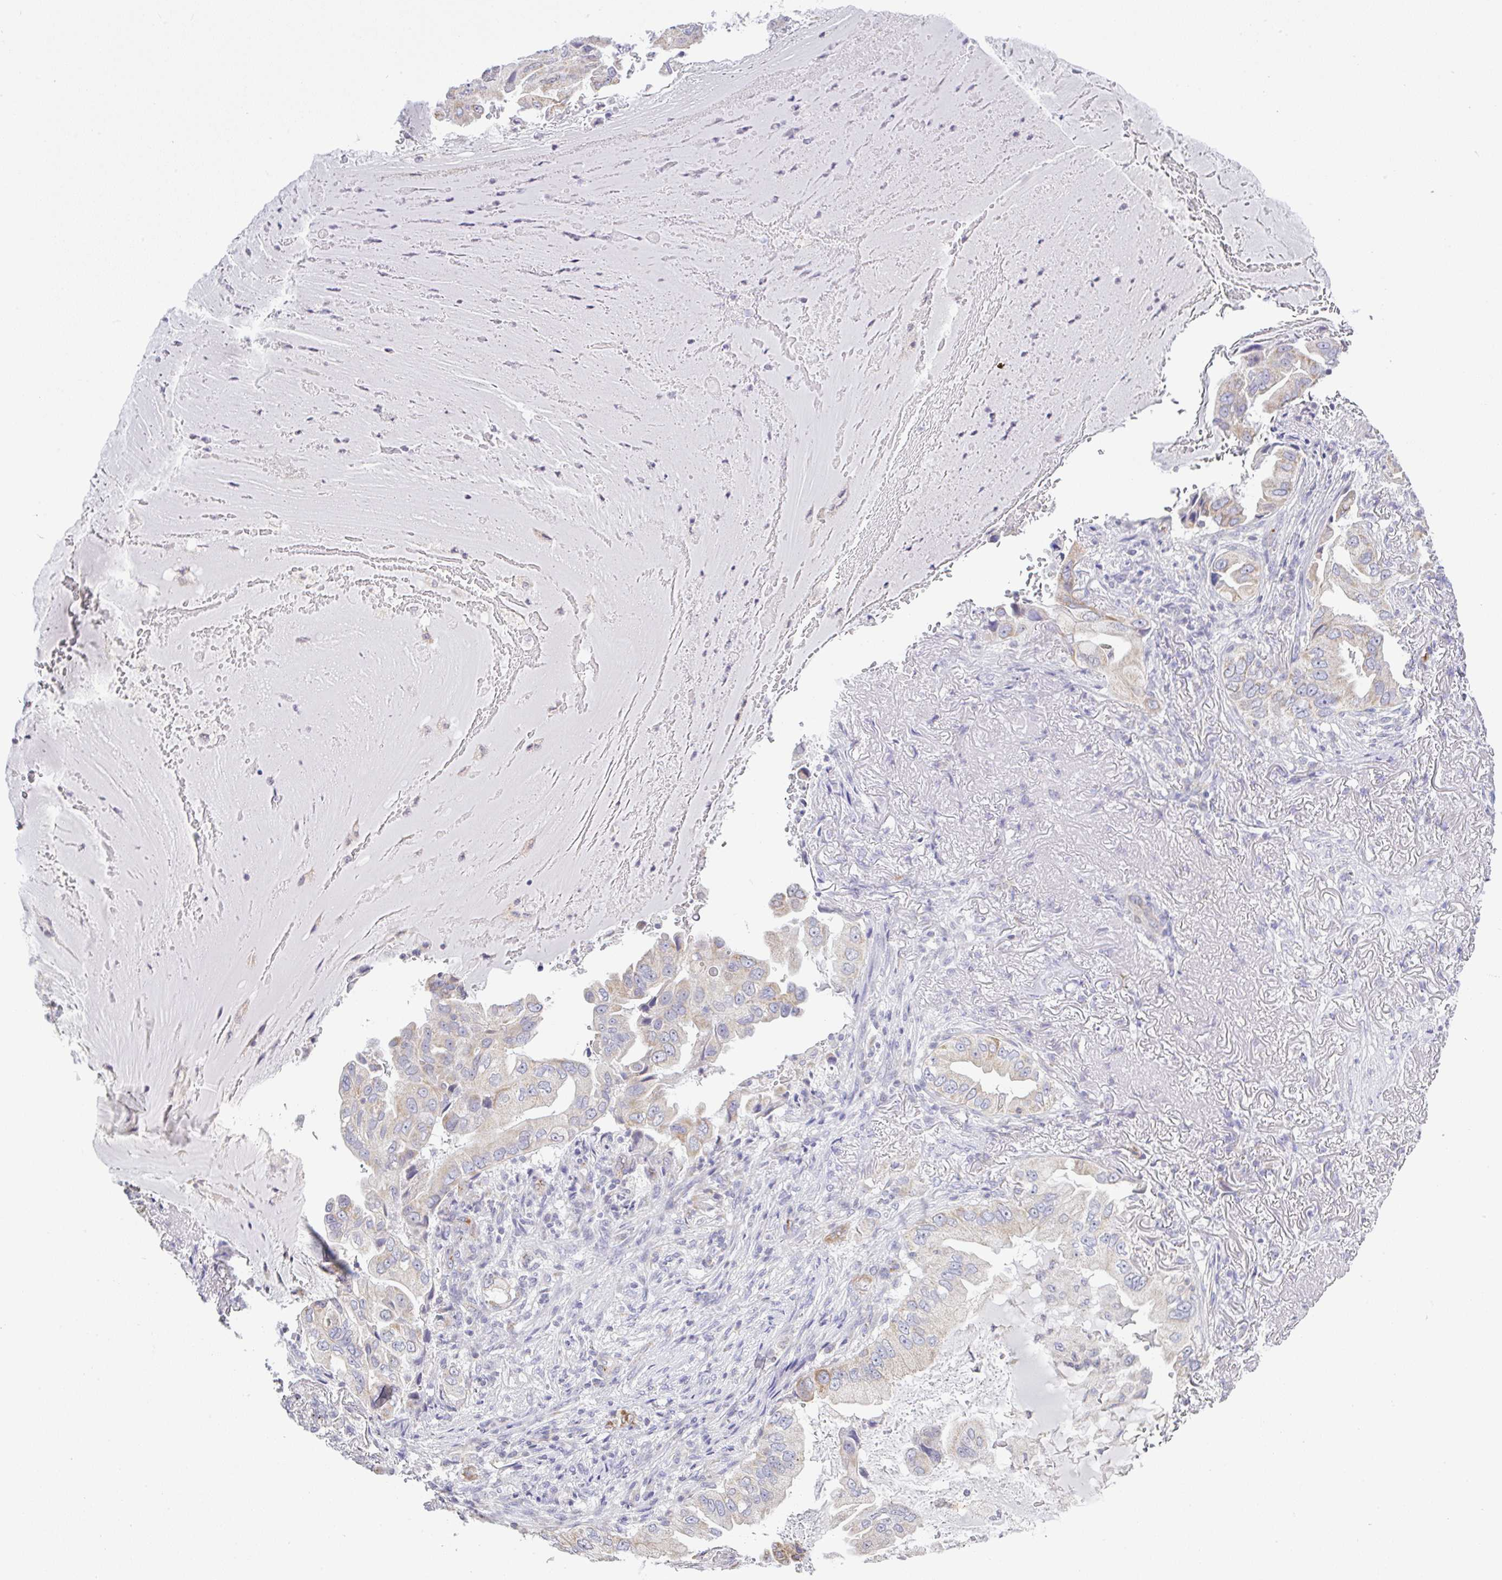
{"staining": {"intensity": "weak", "quantity": "<25%", "location": "cytoplasmic/membranous"}, "tissue": "lung cancer", "cell_type": "Tumor cells", "image_type": "cancer", "snomed": [{"axis": "morphology", "description": "Adenocarcinoma, NOS"}, {"axis": "topography", "description": "Lung"}], "caption": "The photomicrograph demonstrates no staining of tumor cells in lung cancer (adenocarcinoma).", "gene": "PLCD4", "patient": {"sex": "female", "age": 69}}